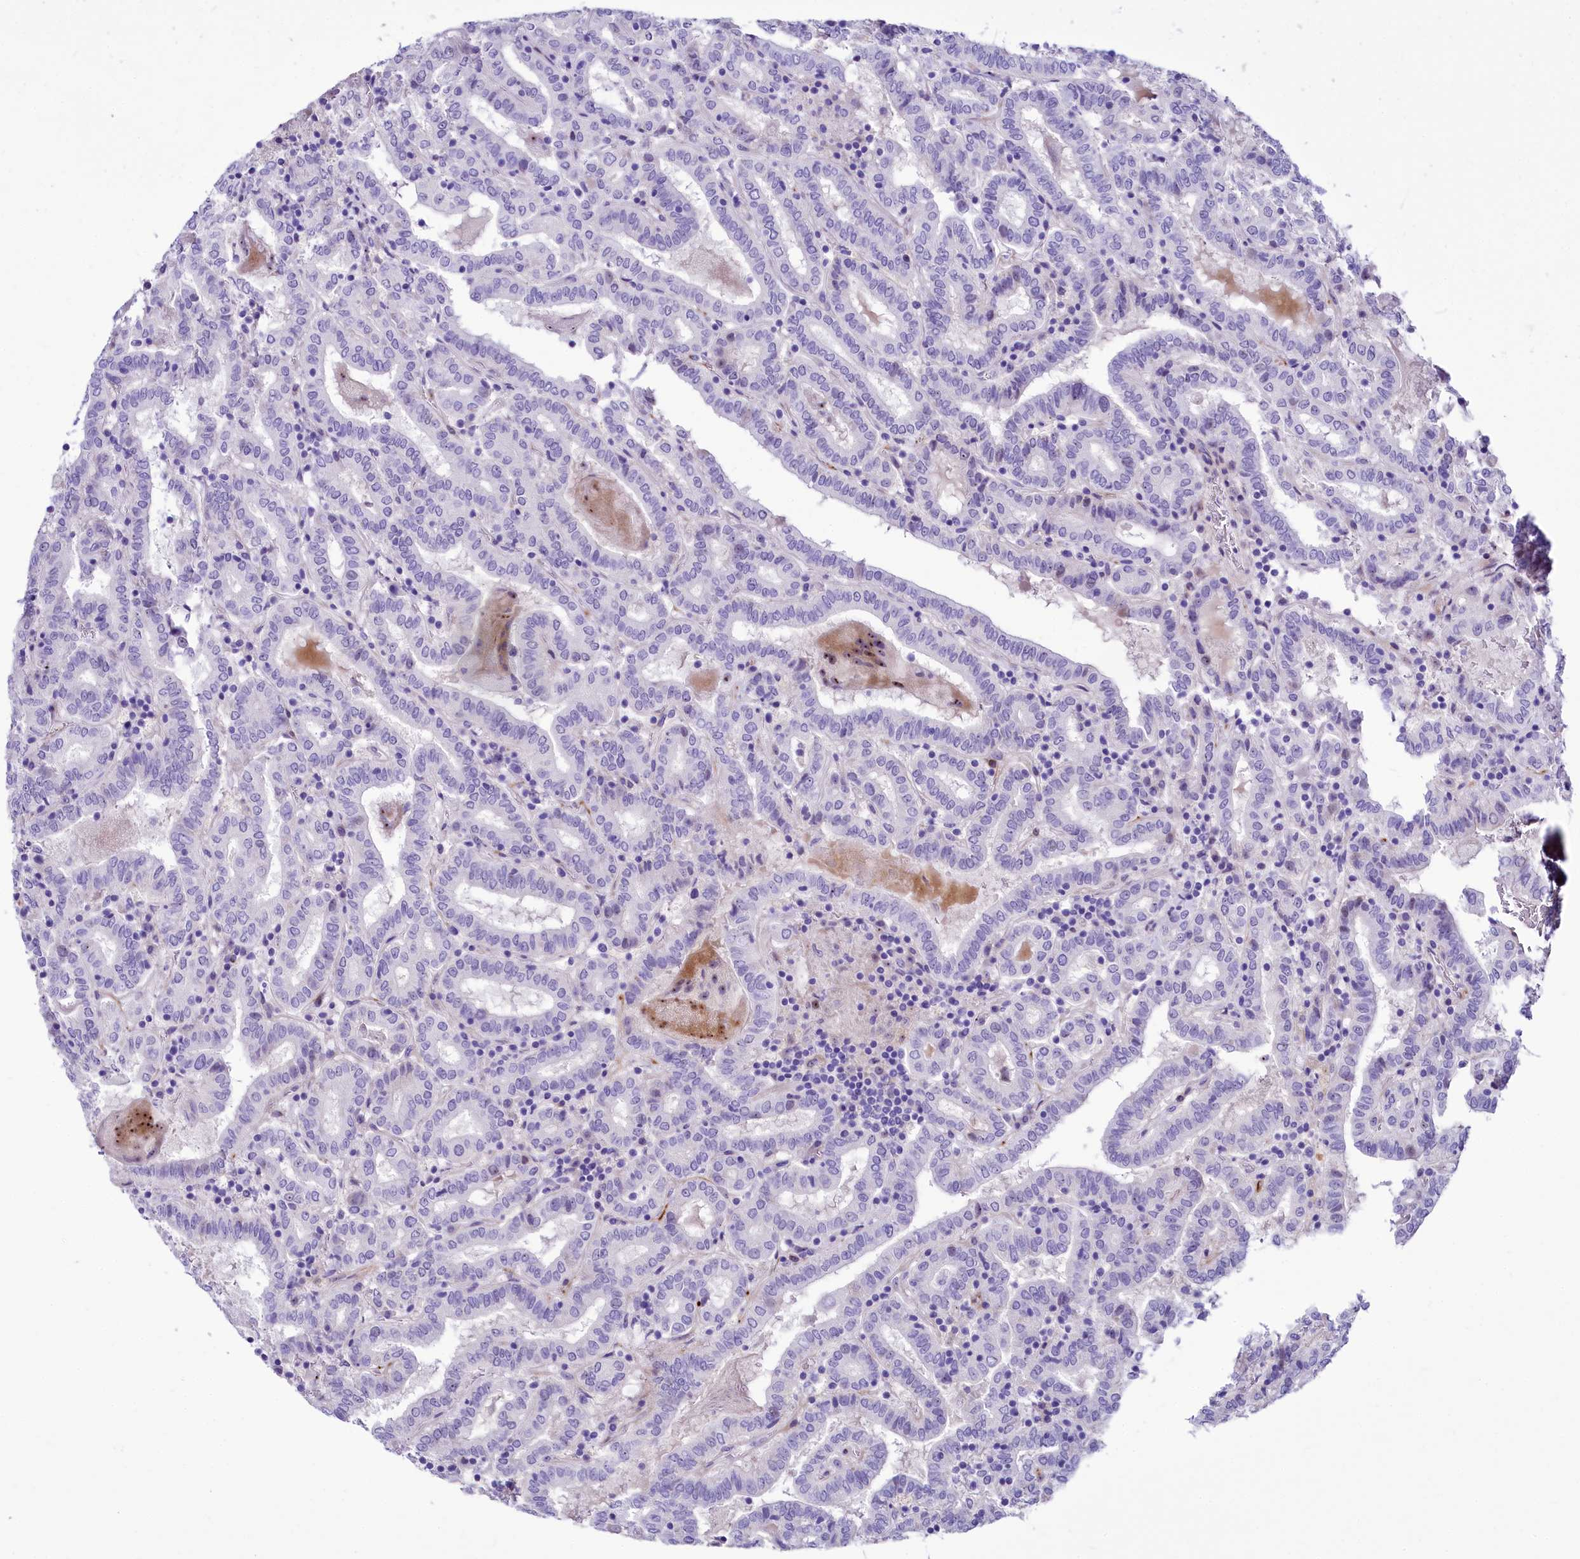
{"staining": {"intensity": "negative", "quantity": "none", "location": "none"}, "tissue": "thyroid cancer", "cell_type": "Tumor cells", "image_type": "cancer", "snomed": [{"axis": "morphology", "description": "Papillary adenocarcinoma, NOS"}, {"axis": "topography", "description": "Thyroid gland"}], "caption": "Papillary adenocarcinoma (thyroid) was stained to show a protein in brown. There is no significant expression in tumor cells.", "gene": "SH3TC2", "patient": {"sex": "female", "age": 72}}